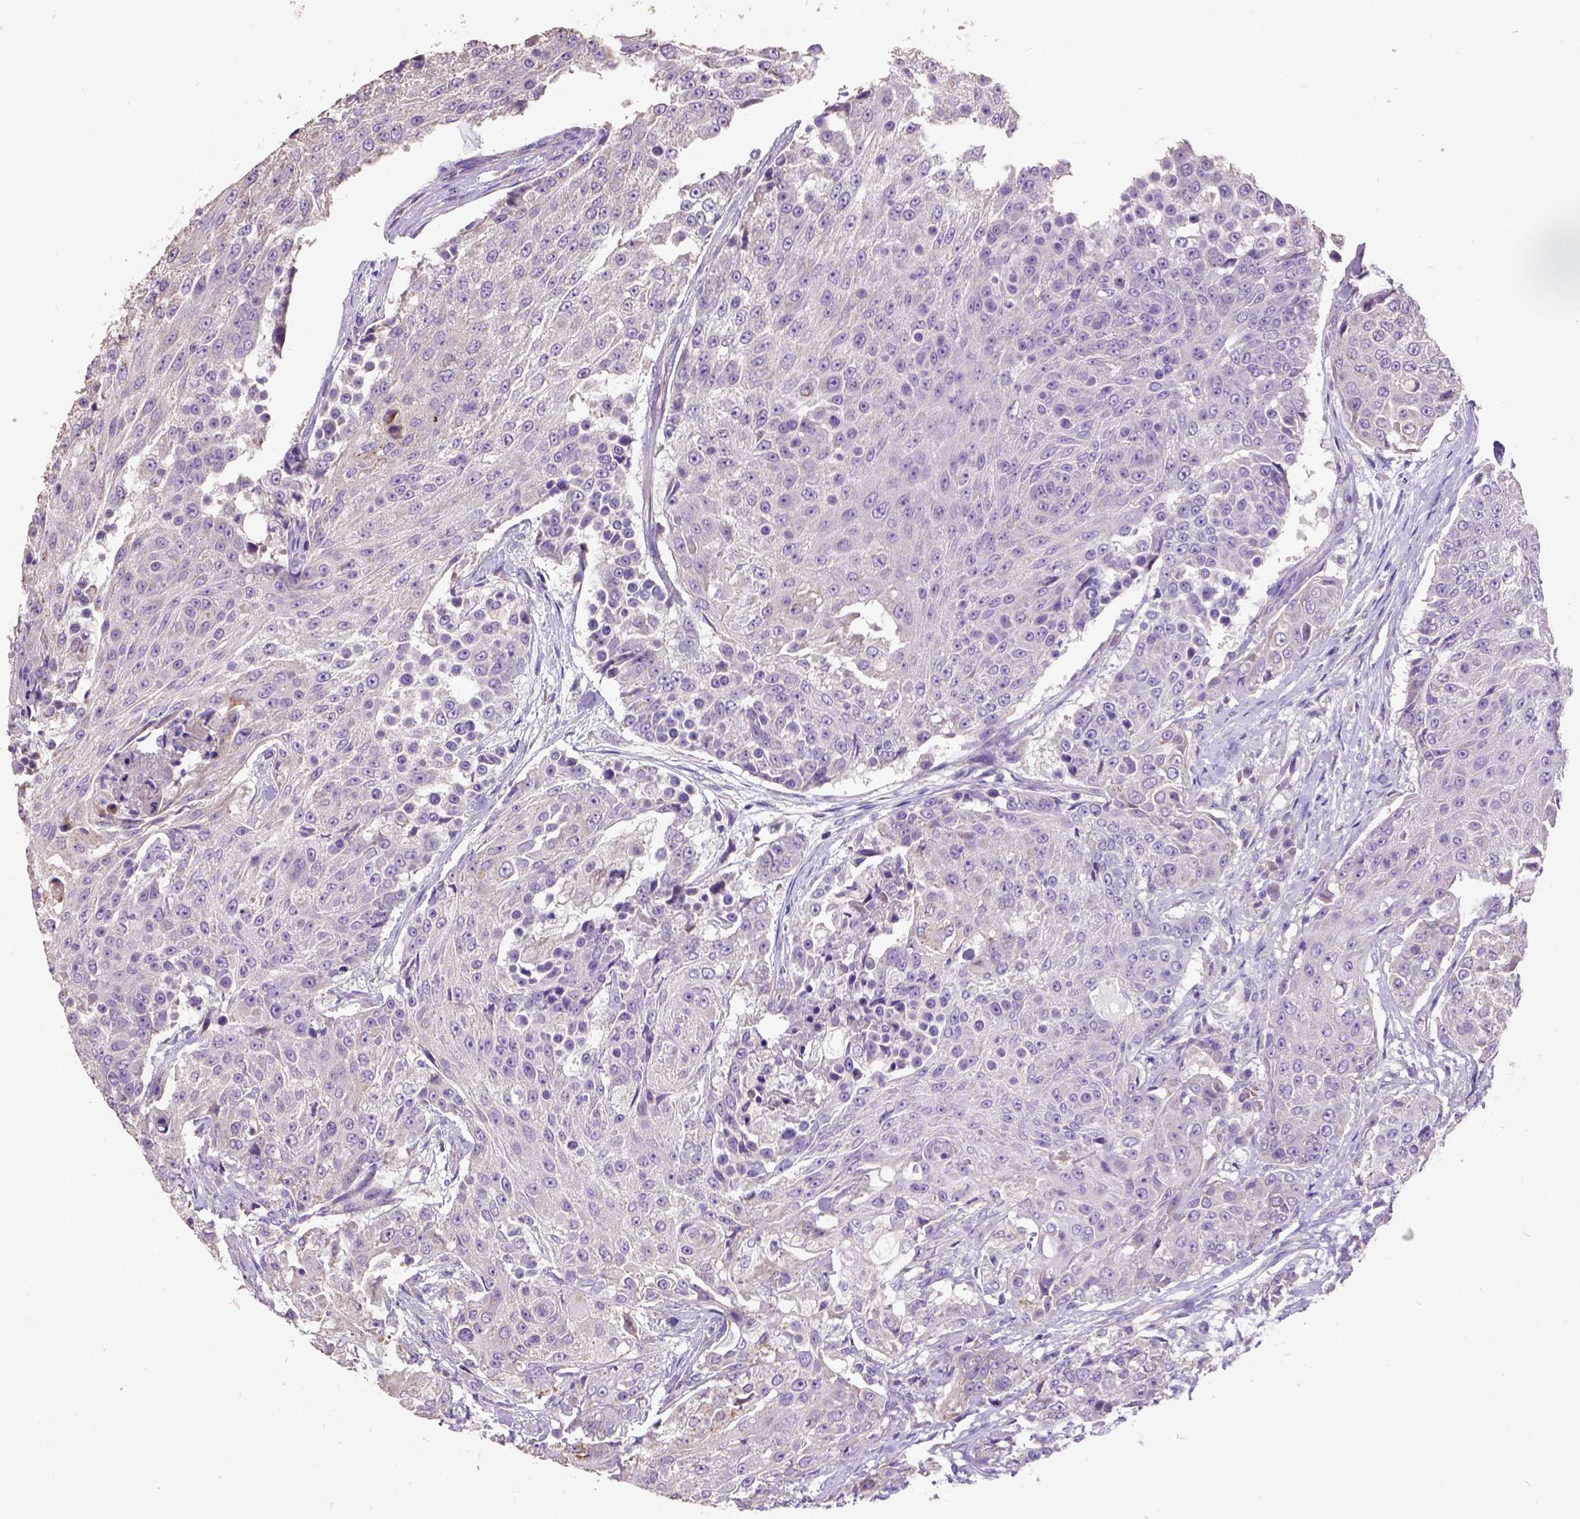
{"staining": {"intensity": "negative", "quantity": "none", "location": "none"}, "tissue": "urothelial cancer", "cell_type": "Tumor cells", "image_type": "cancer", "snomed": [{"axis": "morphology", "description": "Urothelial carcinoma, High grade"}, {"axis": "topography", "description": "Urinary bladder"}], "caption": "Immunohistochemistry of human urothelial cancer shows no expression in tumor cells.", "gene": "DQX1", "patient": {"sex": "female", "age": 63}}